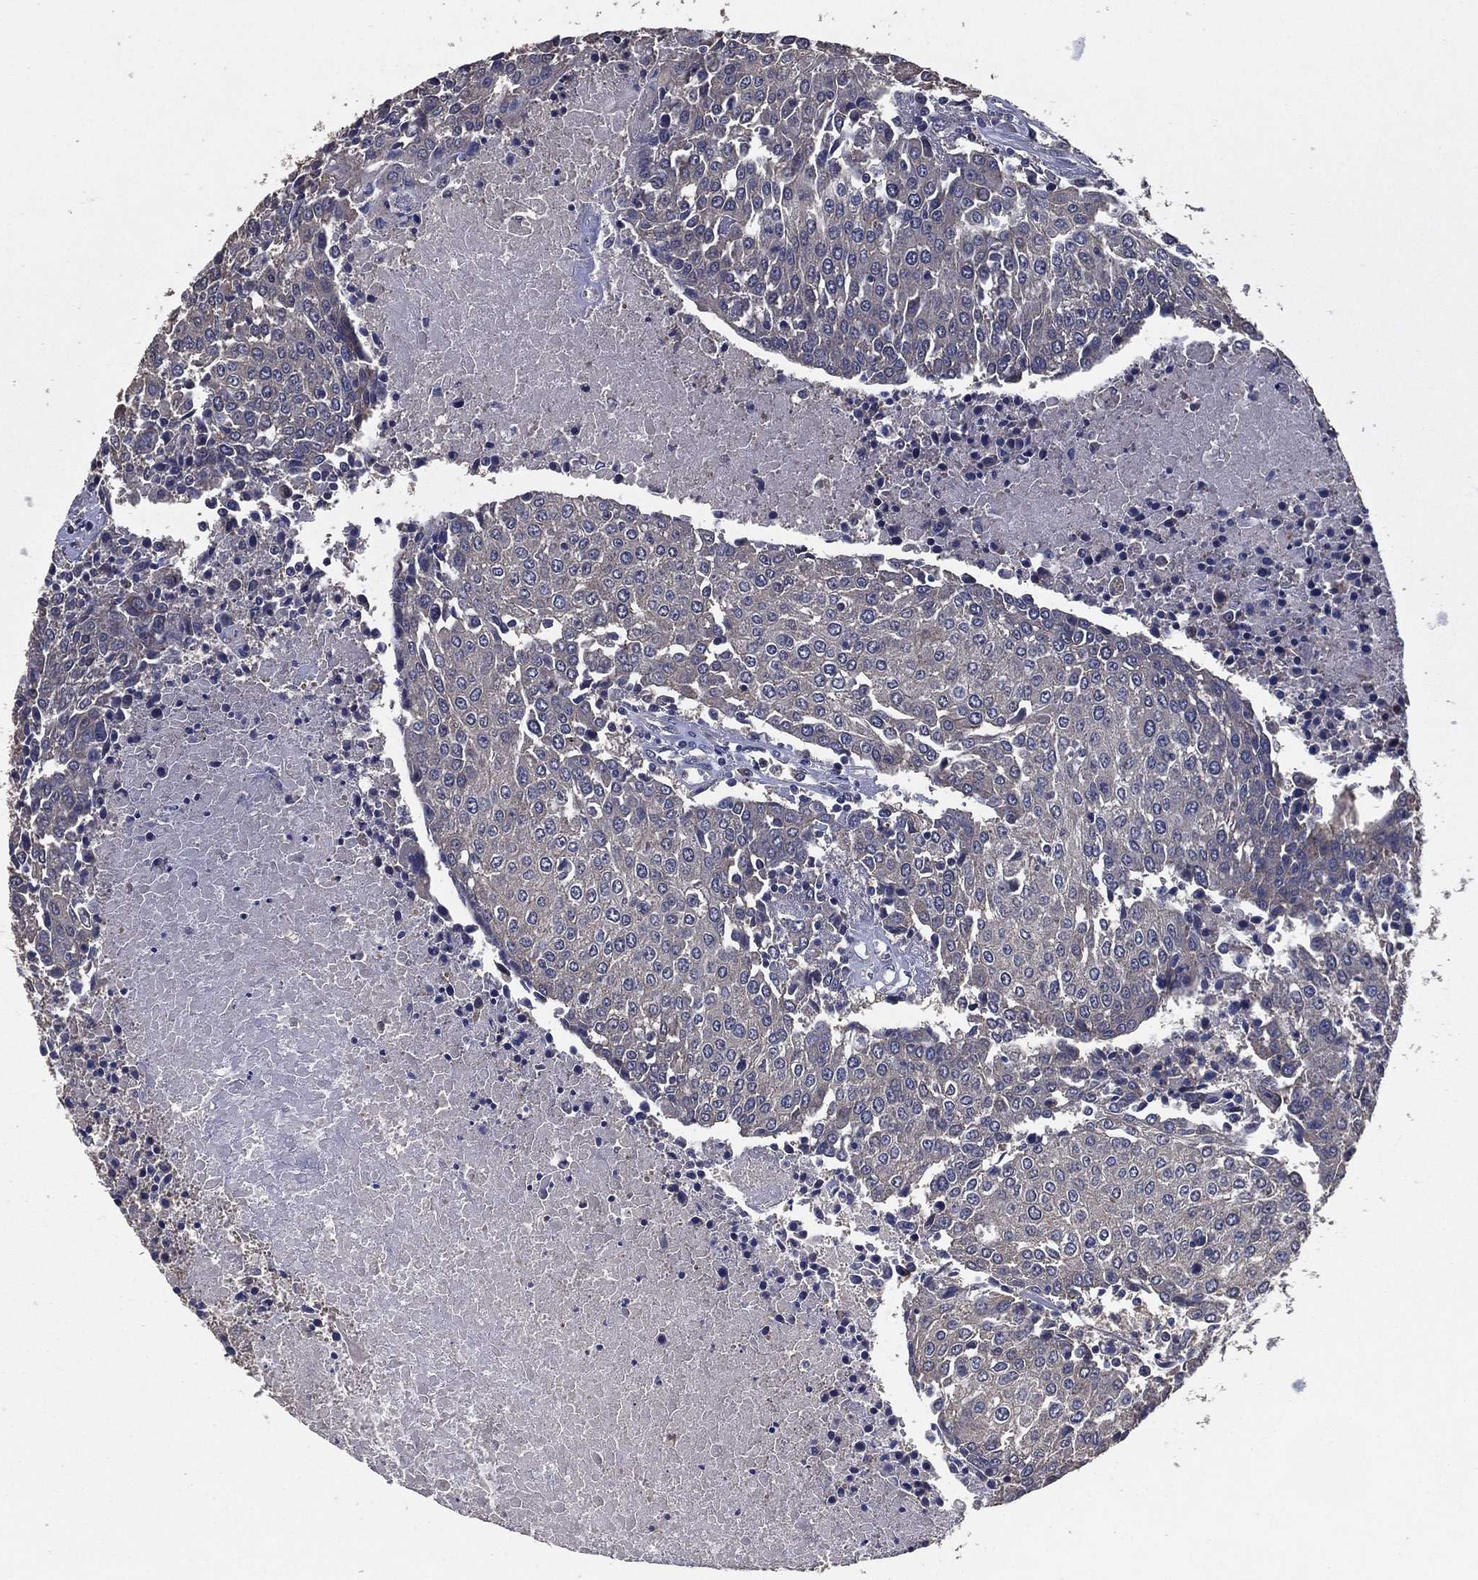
{"staining": {"intensity": "negative", "quantity": "none", "location": "none"}, "tissue": "urothelial cancer", "cell_type": "Tumor cells", "image_type": "cancer", "snomed": [{"axis": "morphology", "description": "Urothelial carcinoma, High grade"}, {"axis": "topography", "description": "Urinary bladder"}], "caption": "Urothelial cancer was stained to show a protein in brown. There is no significant expression in tumor cells.", "gene": "PCNT", "patient": {"sex": "female", "age": 85}}